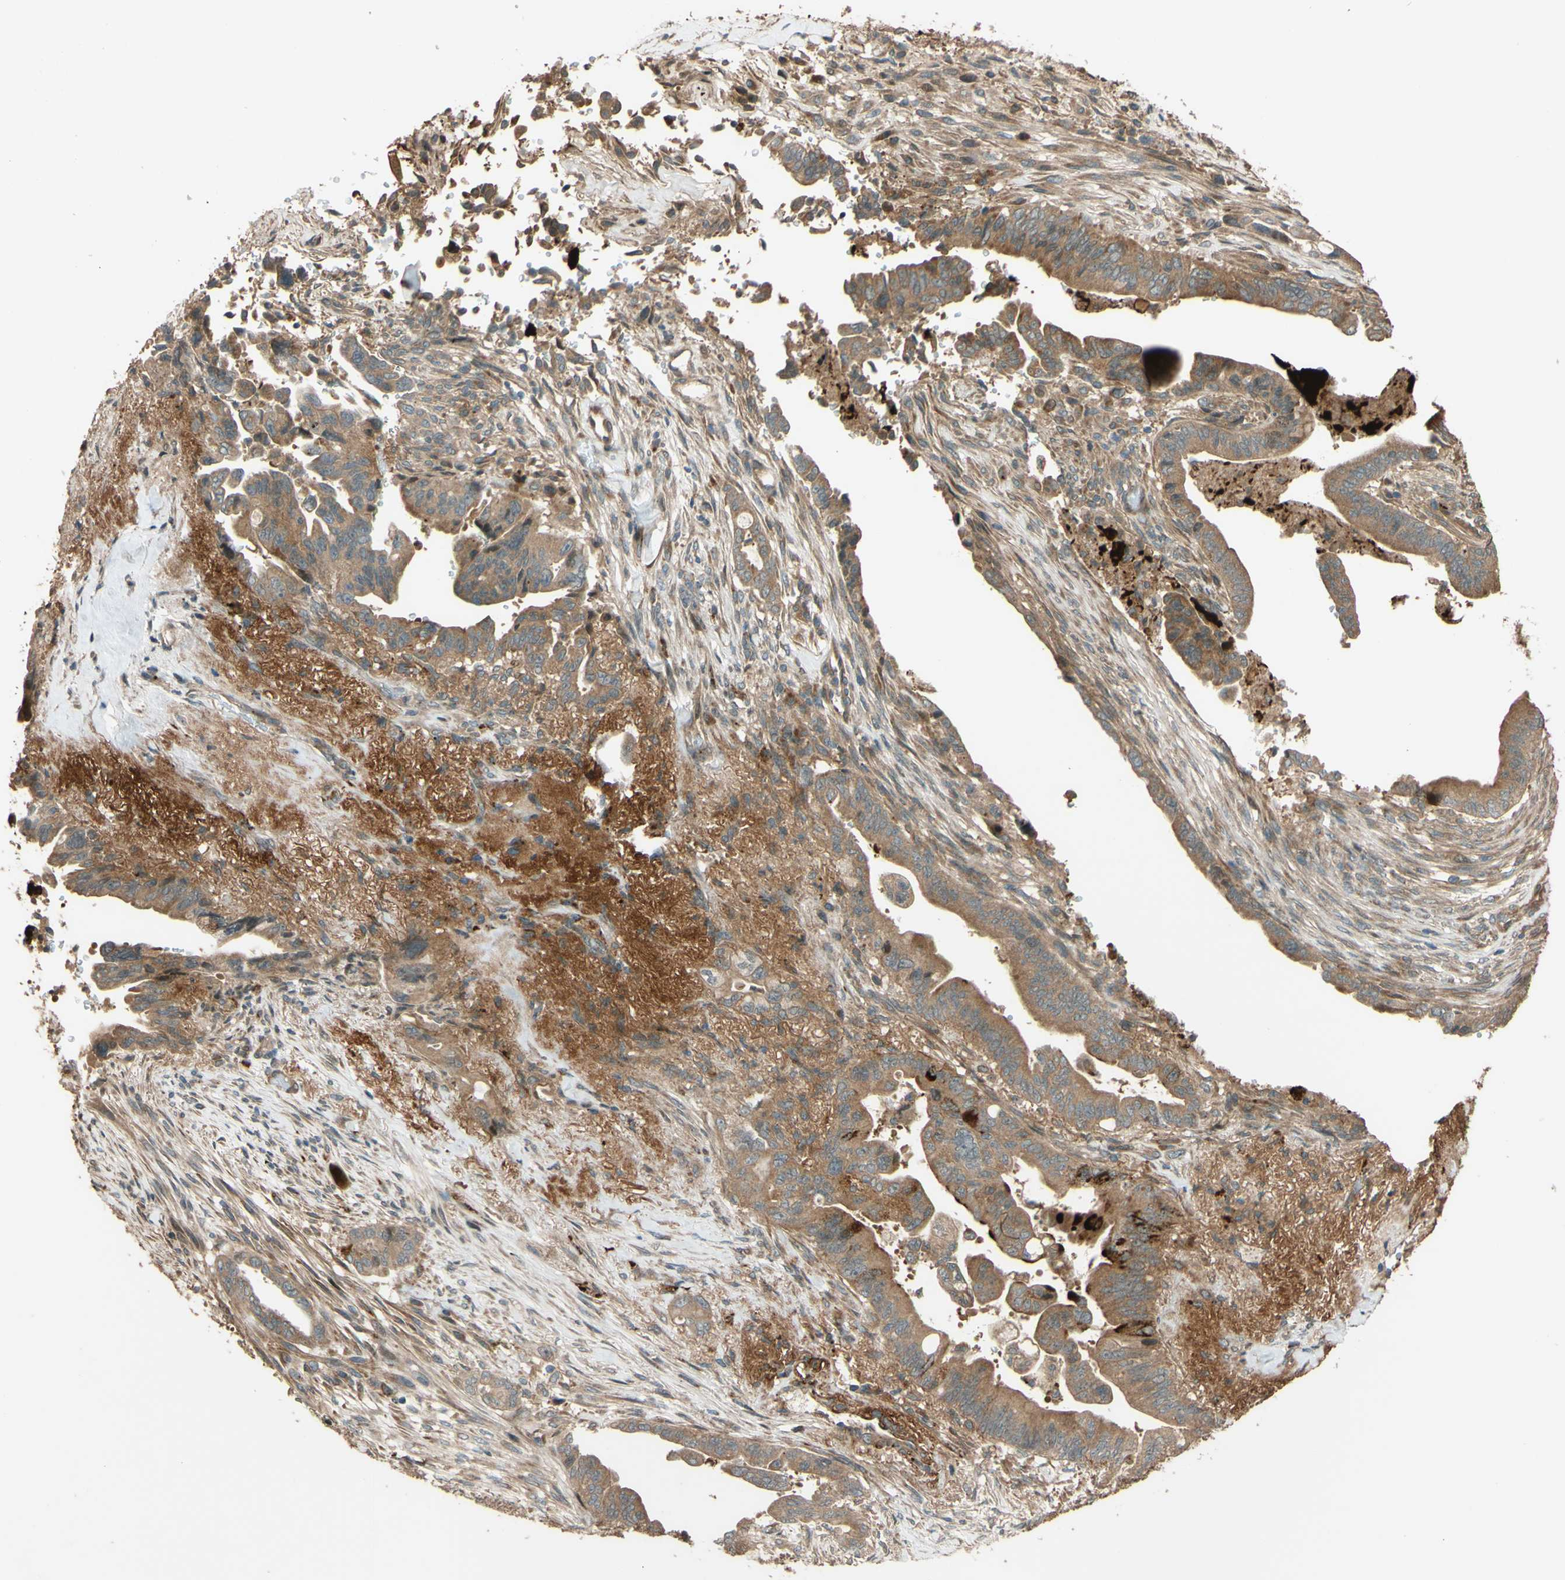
{"staining": {"intensity": "moderate", "quantity": ">75%", "location": "cytoplasmic/membranous"}, "tissue": "pancreatic cancer", "cell_type": "Tumor cells", "image_type": "cancer", "snomed": [{"axis": "morphology", "description": "Adenocarcinoma, NOS"}, {"axis": "topography", "description": "Pancreas"}], "caption": "Immunohistochemistry (IHC) (DAB) staining of adenocarcinoma (pancreatic) displays moderate cytoplasmic/membranous protein positivity in approximately >75% of tumor cells.", "gene": "RNF19A", "patient": {"sex": "male", "age": 70}}